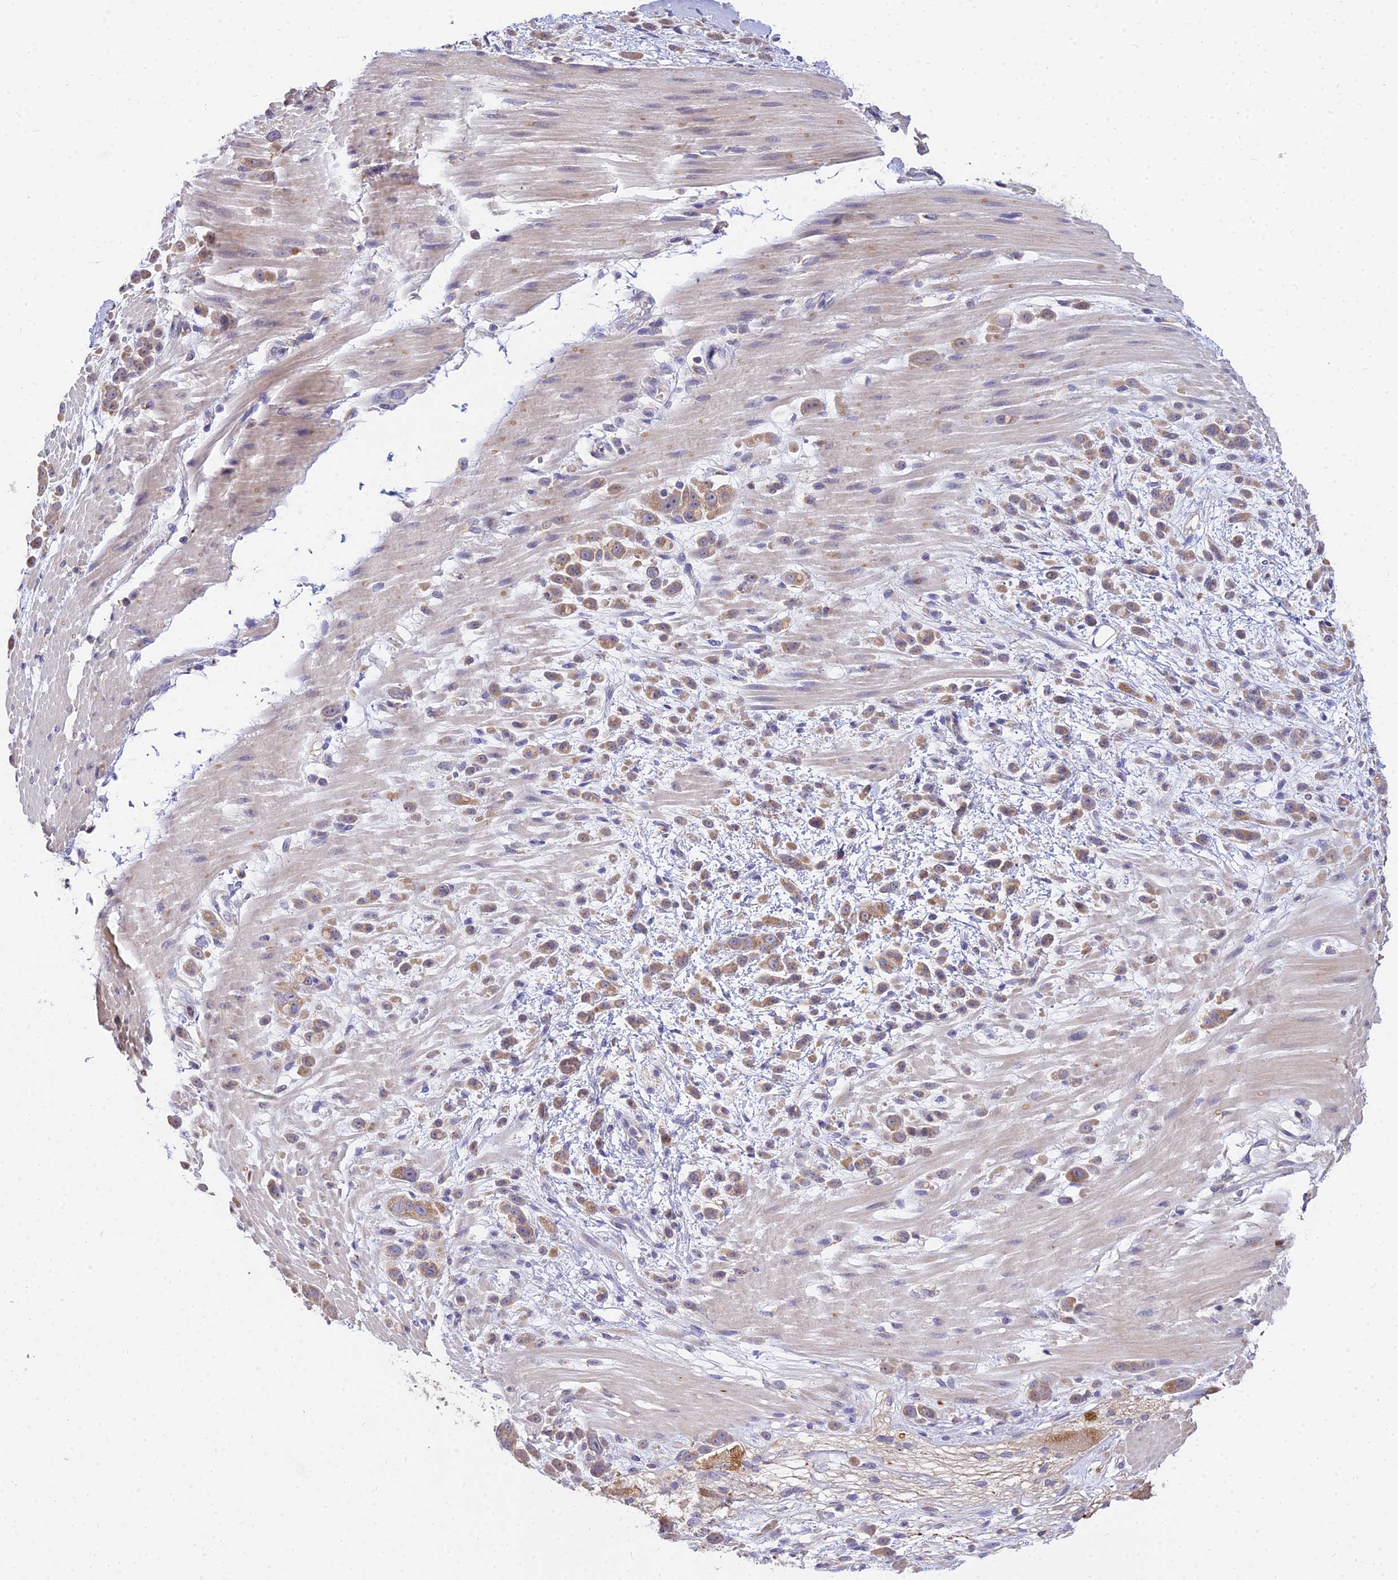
{"staining": {"intensity": "moderate", "quantity": ">75%", "location": "cytoplasmic/membranous"}, "tissue": "pancreatic cancer", "cell_type": "Tumor cells", "image_type": "cancer", "snomed": [{"axis": "morphology", "description": "Normal tissue, NOS"}, {"axis": "morphology", "description": "Adenocarcinoma, NOS"}, {"axis": "topography", "description": "Pancreas"}], "caption": "Pancreatic adenocarcinoma stained with a brown dye shows moderate cytoplasmic/membranous positive expression in approximately >75% of tumor cells.", "gene": "ARL8B", "patient": {"sex": "female", "age": 64}}